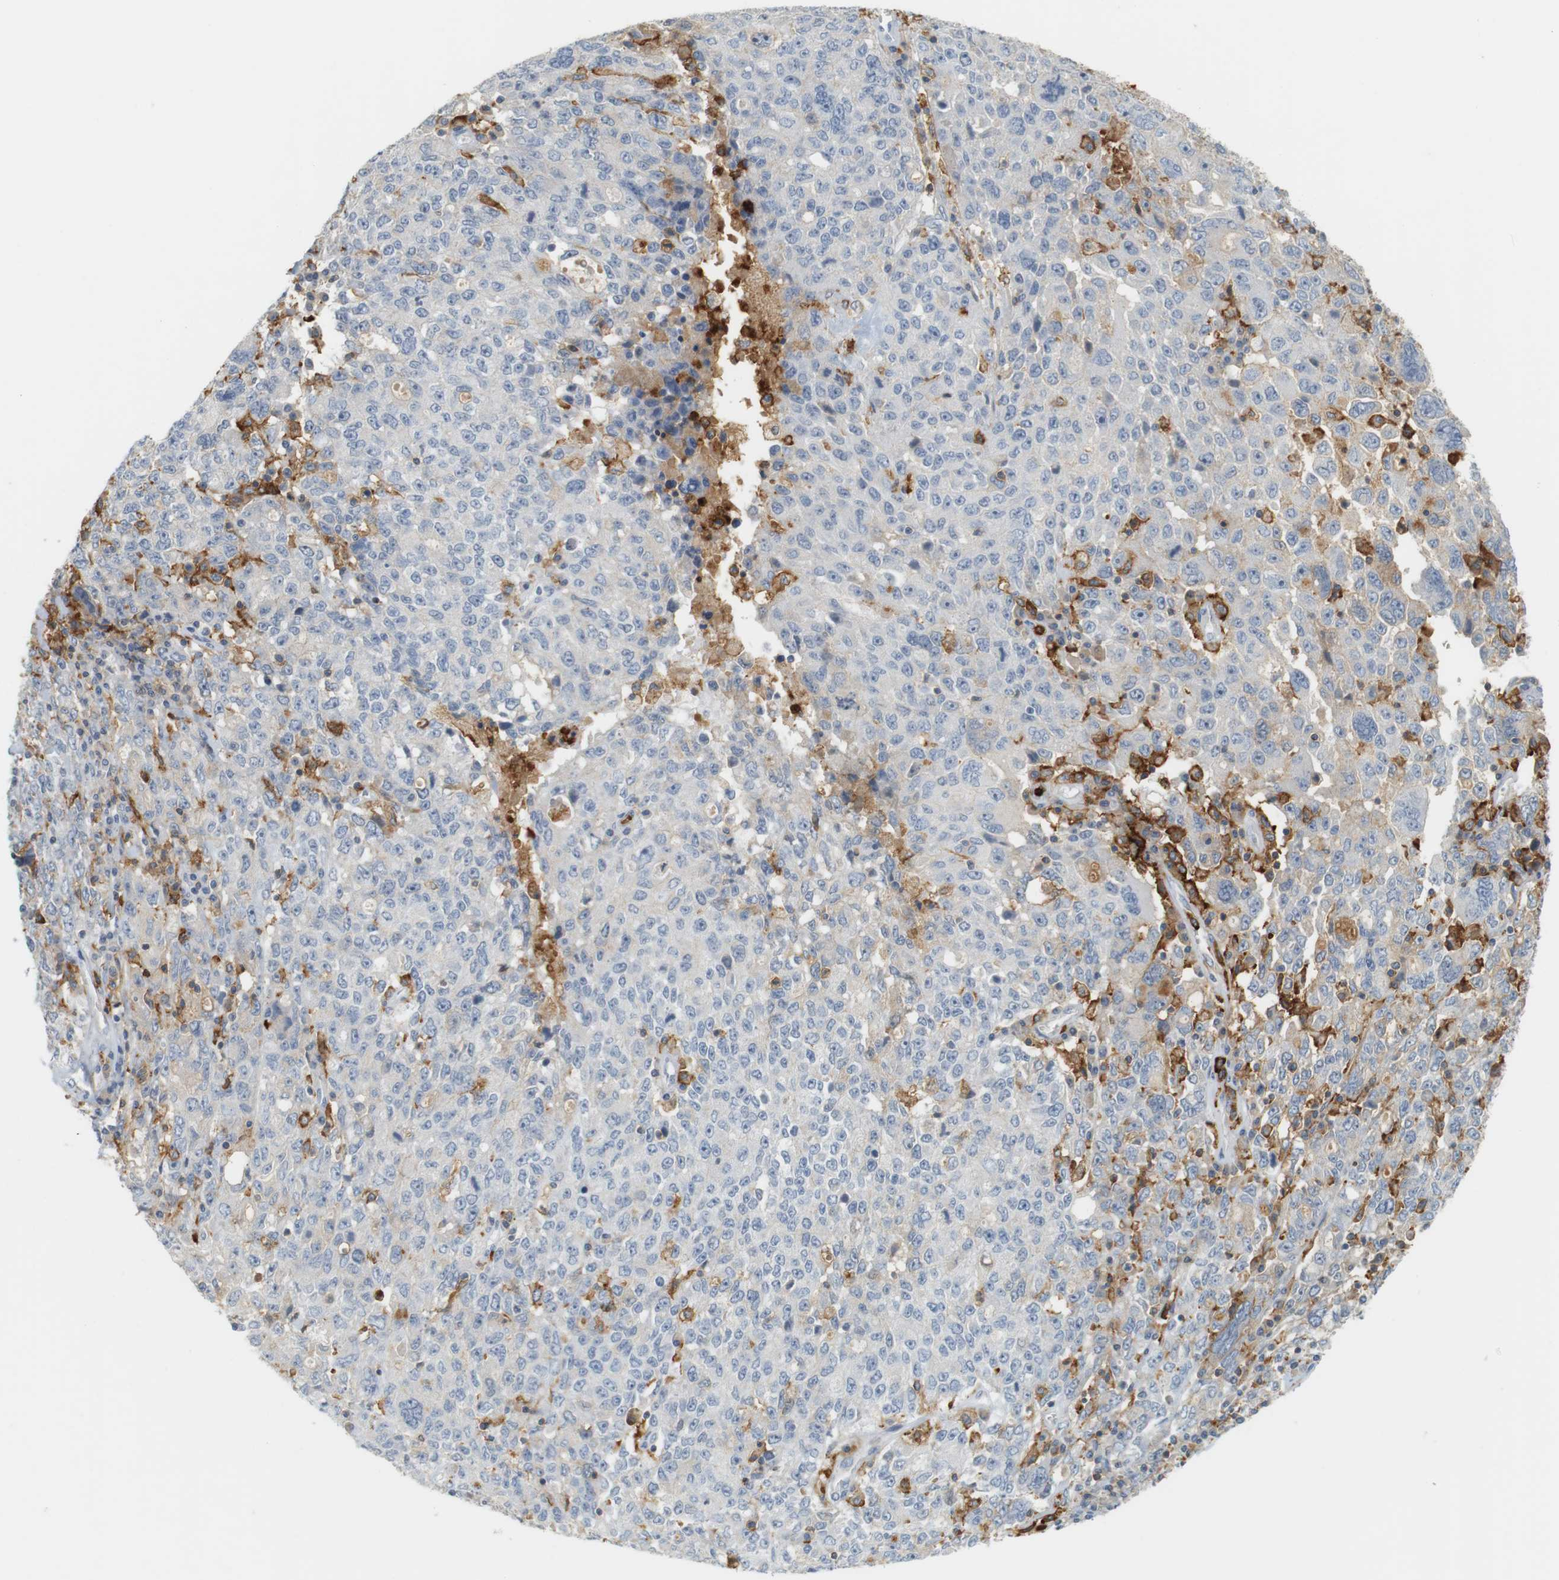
{"staining": {"intensity": "negative", "quantity": "none", "location": "none"}, "tissue": "ovarian cancer", "cell_type": "Tumor cells", "image_type": "cancer", "snomed": [{"axis": "morphology", "description": "Carcinoma, endometroid"}, {"axis": "topography", "description": "Ovary"}], "caption": "High magnification brightfield microscopy of ovarian cancer stained with DAB (brown) and counterstained with hematoxylin (blue): tumor cells show no significant positivity.", "gene": "SIRPA", "patient": {"sex": "female", "age": 62}}